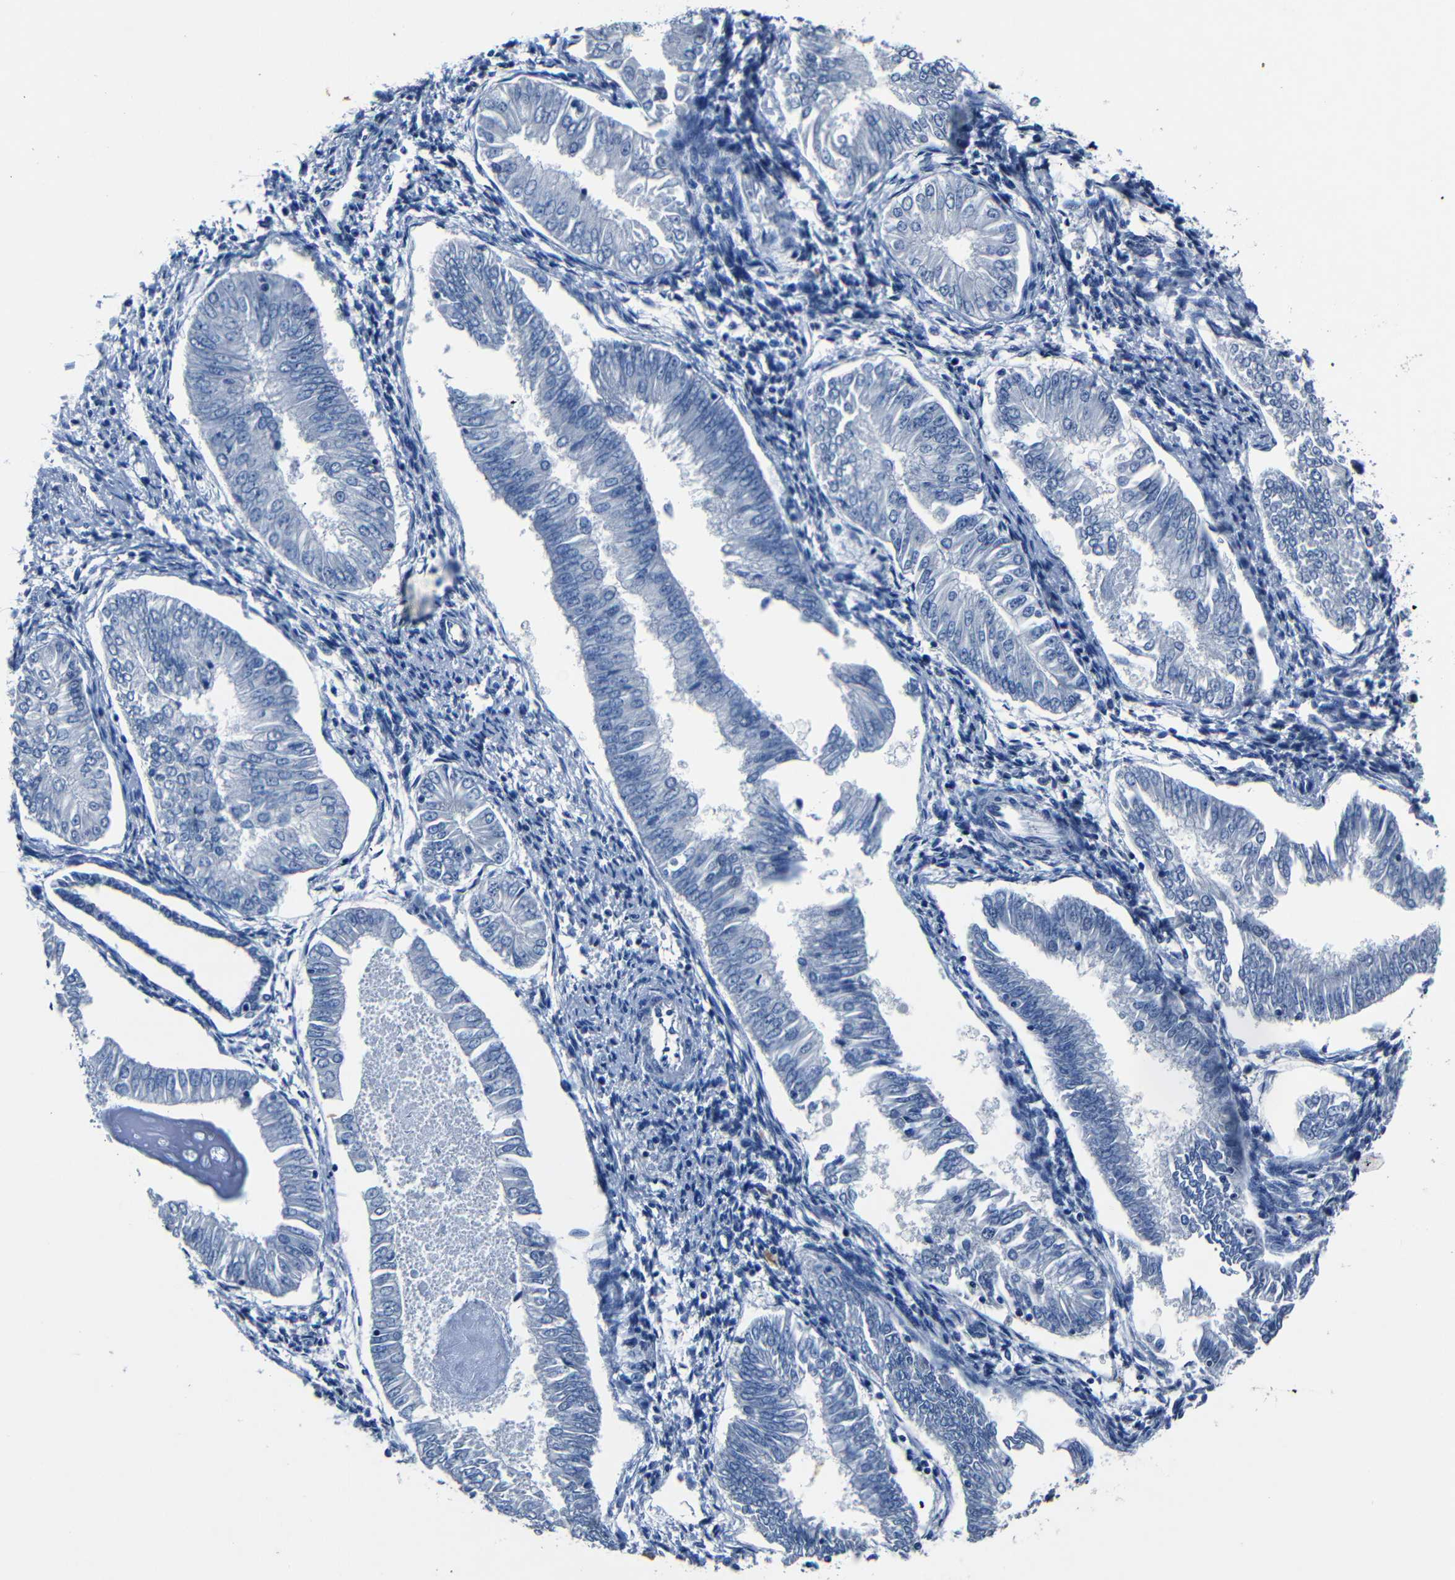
{"staining": {"intensity": "negative", "quantity": "none", "location": "none"}, "tissue": "endometrial cancer", "cell_type": "Tumor cells", "image_type": "cancer", "snomed": [{"axis": "morphology", "description": "Adenocarcinoma, NOS"}, {"axis": "topography", "description": "Endometrium"}], "caption": "This is a photomicrograph of immunohistochemistry staining of adenocarcinoma (endometrial), which shows no staining in tumor cells.", "gene": "NCMAP", "patient": {"sex": "female", "age": 53}}